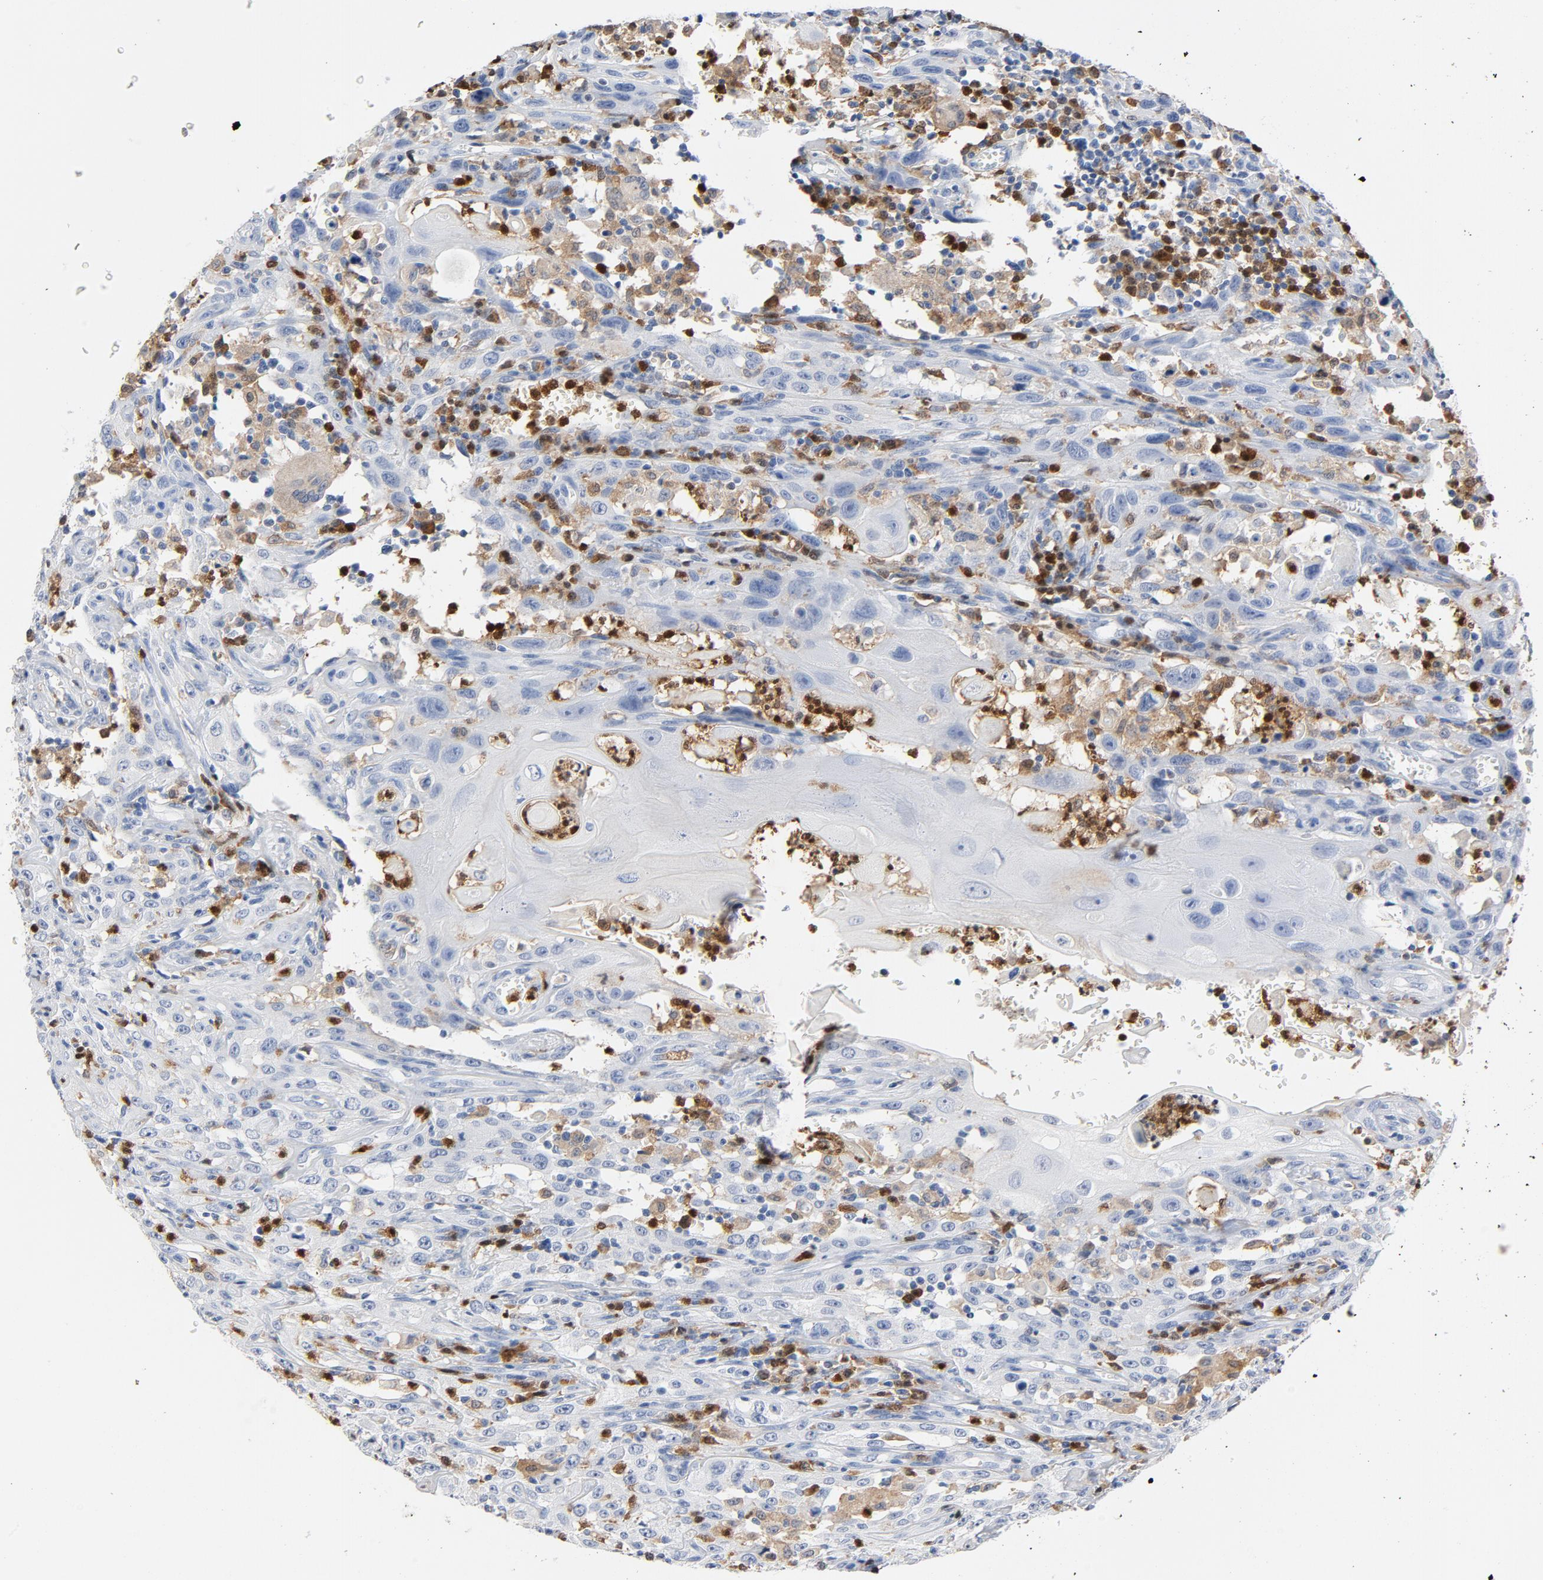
{"staining": {"intensity": "negative", "quantity": "none", "location": "none"}, "tissue": "head and neck cancer", "cell_type": "Tumor cells", "image_type": "cancer", "snomed": [{"axis": "morphology", "description": "Squamous cell carcinoma, NOS"}, {"axis": "topography", "description": "Oral tissue"}, {"axis": "topography", "description": "Head-Neck"}], "caption": "A high-resolution image shows immunohistochemistry staining of head and neck cancer (squamous cell carcinoma), which reveals no significant expression in tumor cells.", "gene": "NCF1", "patient": {"sex": "female", "age": 76}}